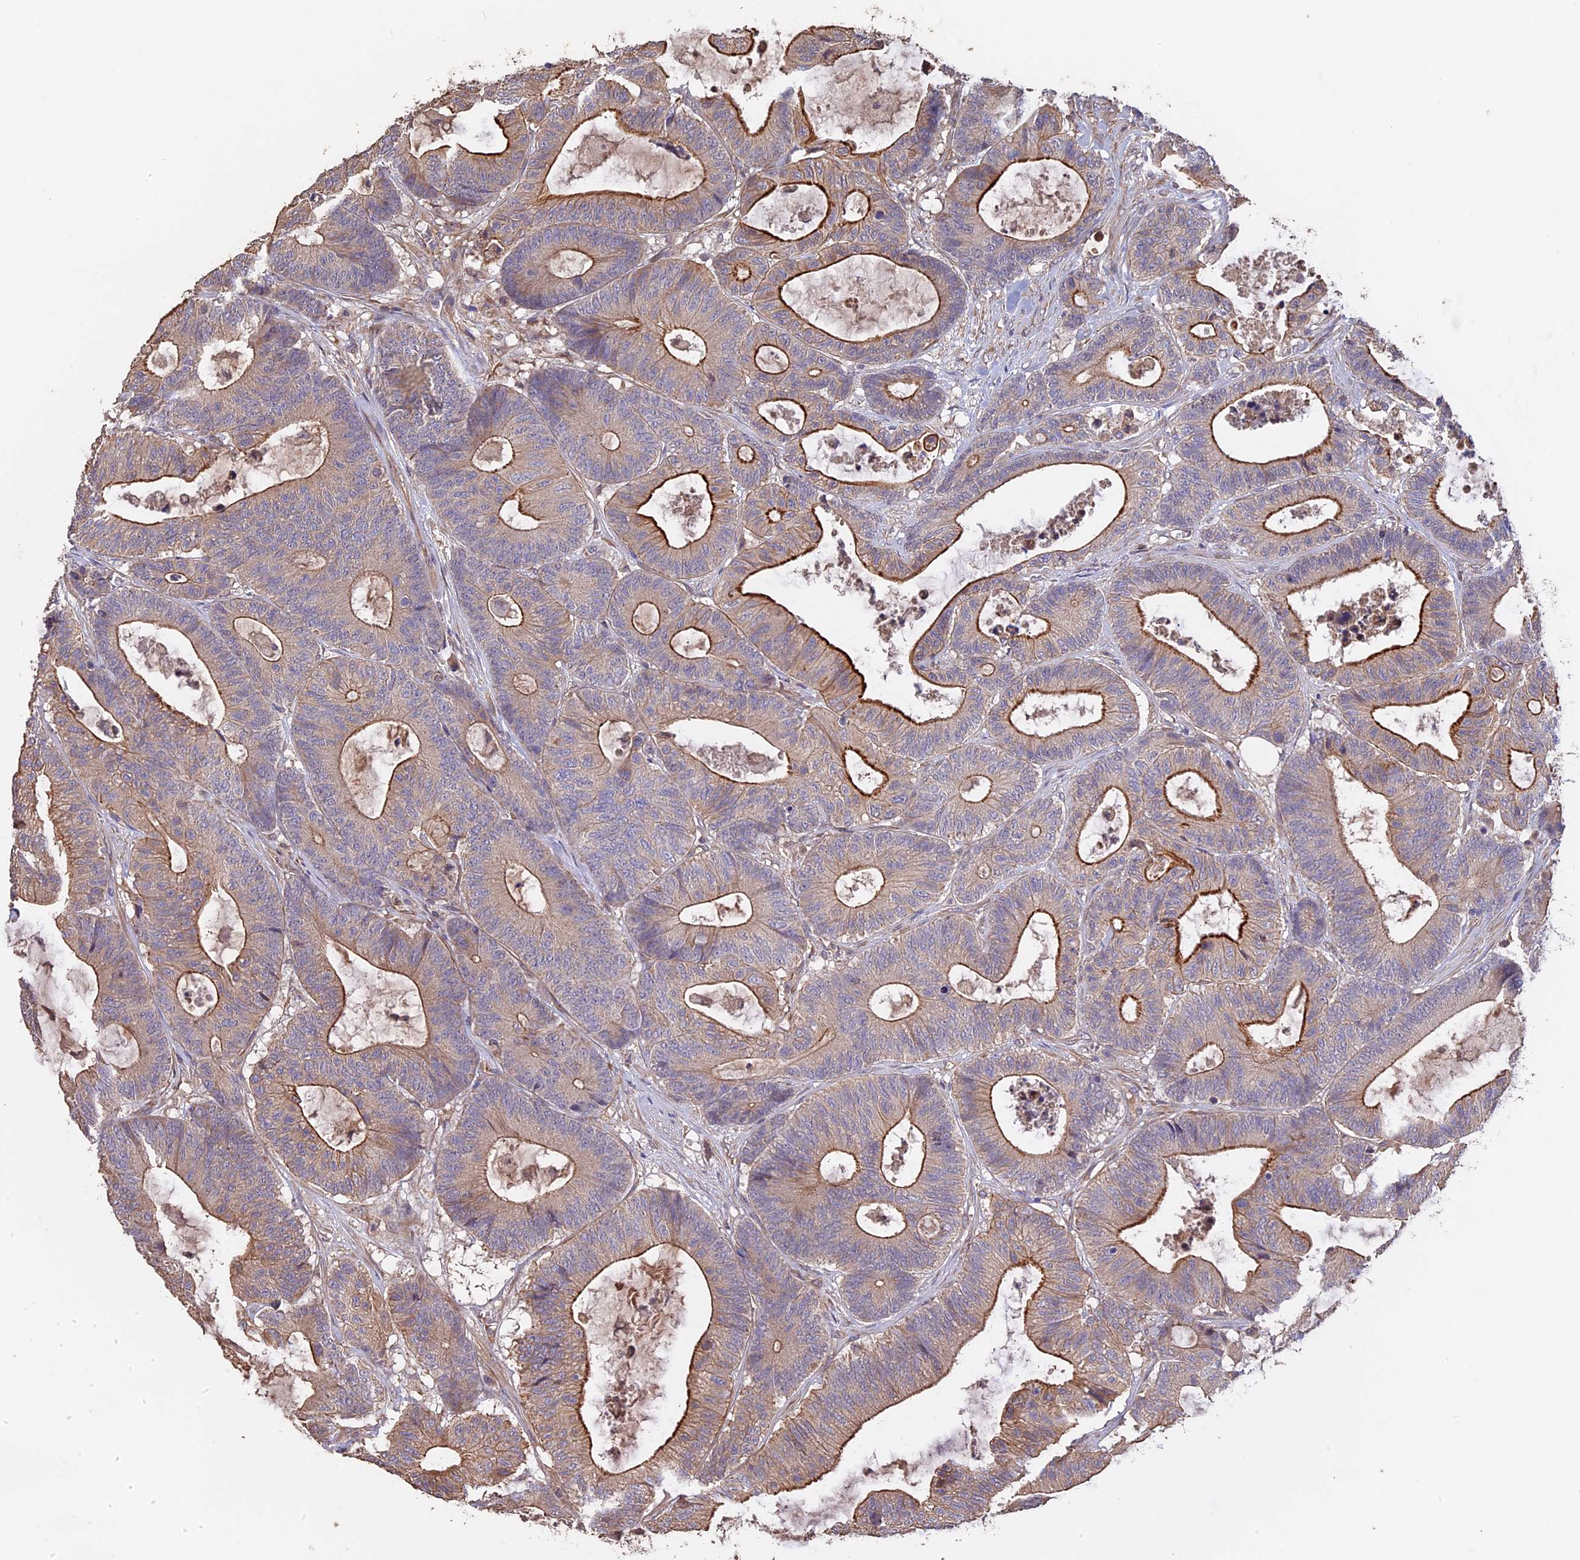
{"staining": {"intensity": "moderate", "quantity": "25%-75%", "location": "cytoplasmic/membranous"}, "tissue": "colorectal cancer", "cell_type": "Tumor cells", "image_type": "cancer", "snomed": [{"axis": "morphology", "description": "Adenocarcinoma, NOS"}, {"axis": "topography", "description": "Colon"}], "caption": "Colorectal cancer stained with DAB (3,3'-diaminobenzidine) IHC shows medium levels of moderate cytoplasmic/membranous staining in about 25%-75% of tumor cells.", "gene": "RASAL1", "patient": {"sex": "female", "age": 84}}